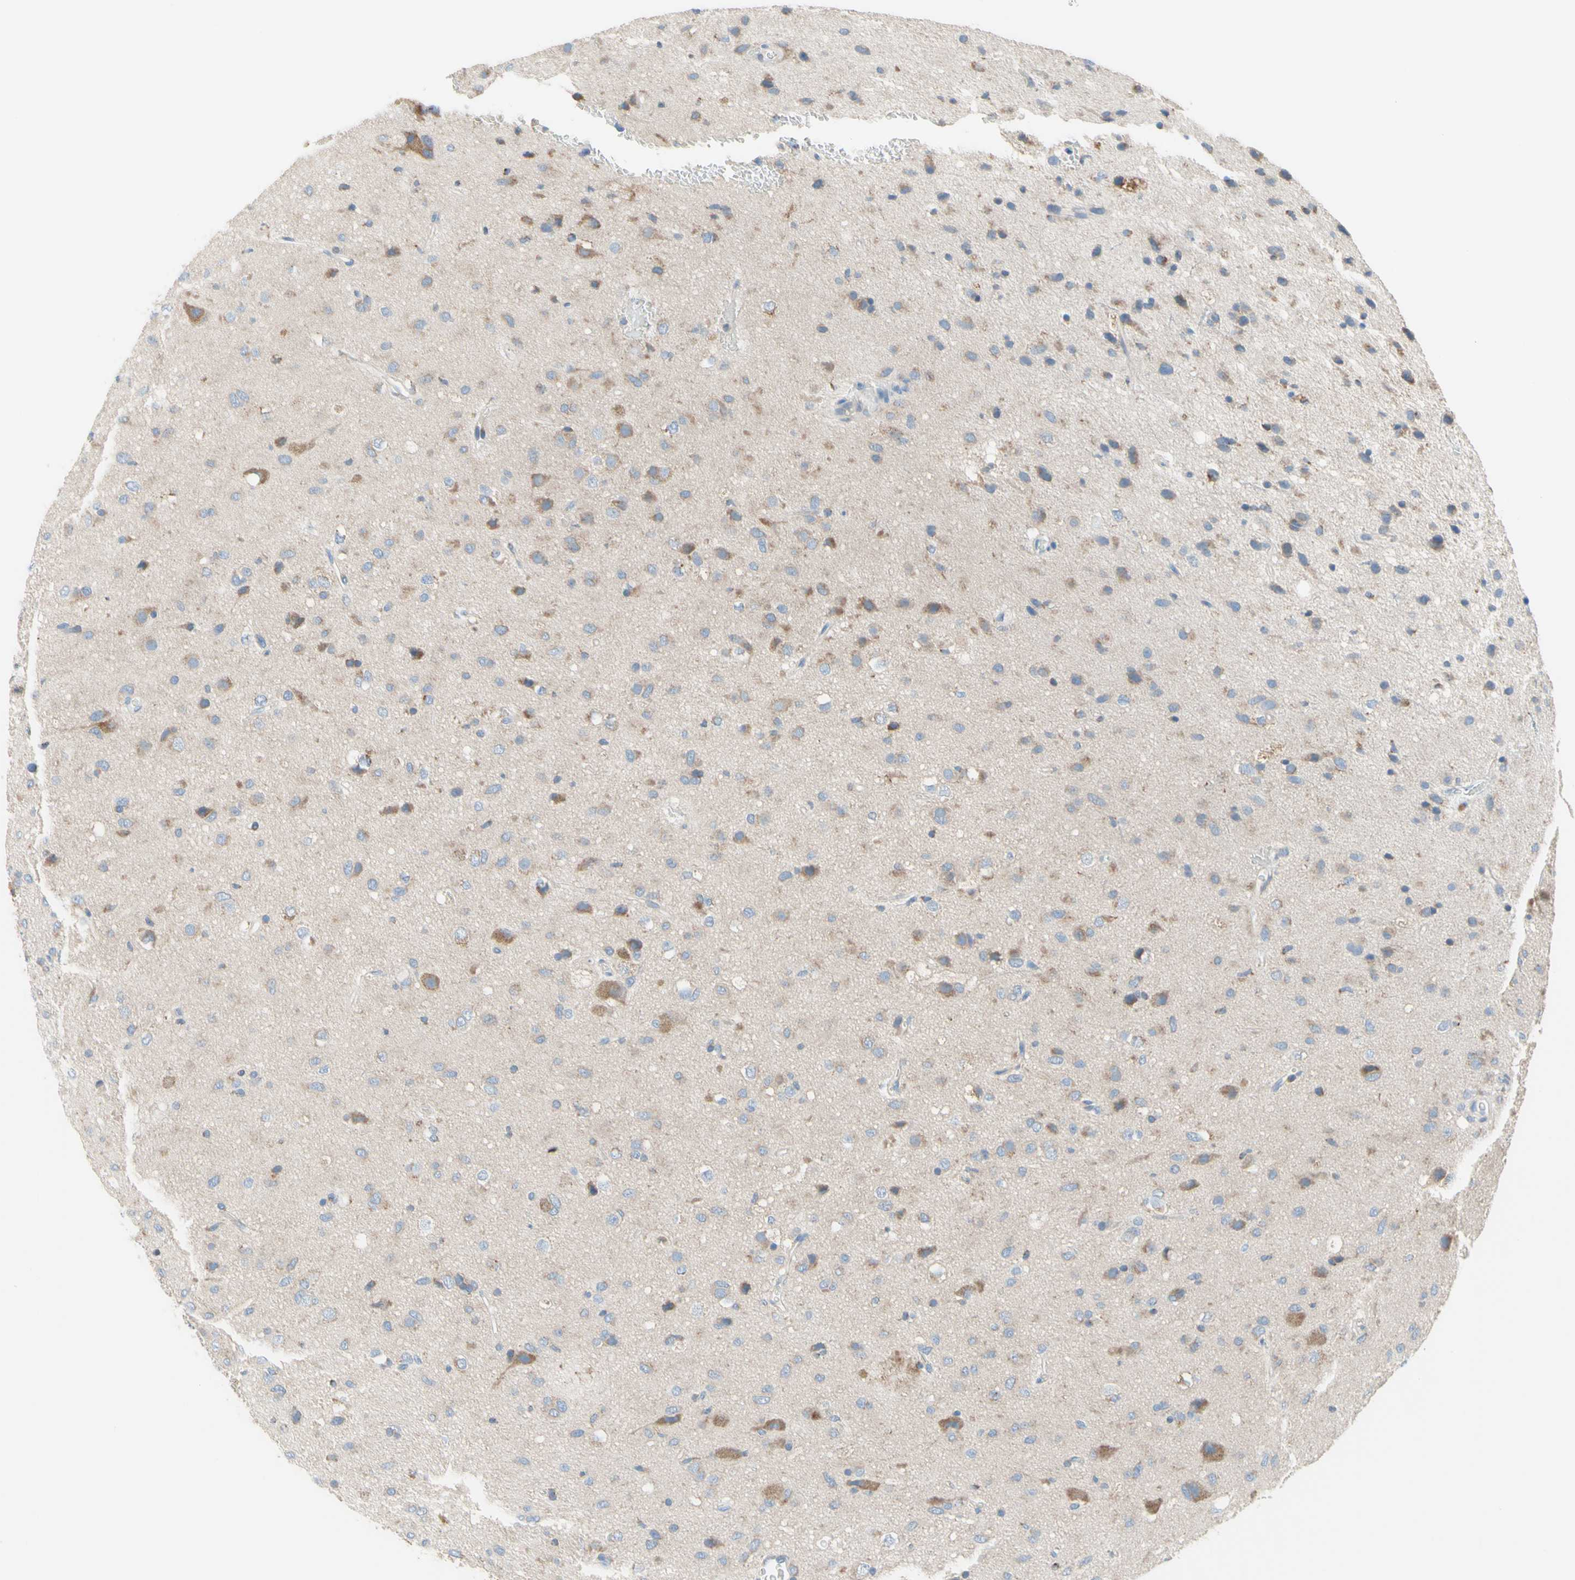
{"staining": {"intensity": "negative", "quantity": "none", "location": "none"}, "tissue": "glioma", "cell_type": "Tumor cells", "image_type": "cancer", "snomed": [{"axis": "morphology", "description": "Glioma, malignant, Low grade"}, {"axis": "topography", "description": "Brain"}], "caption": "An IHC micrograph of malignant glioma (low-grade) is shown. There is no staining in tumor cells of malignant glioma (low-grade).", "gene": "MFF", "patient": {"sex": "male", "age": 77}}